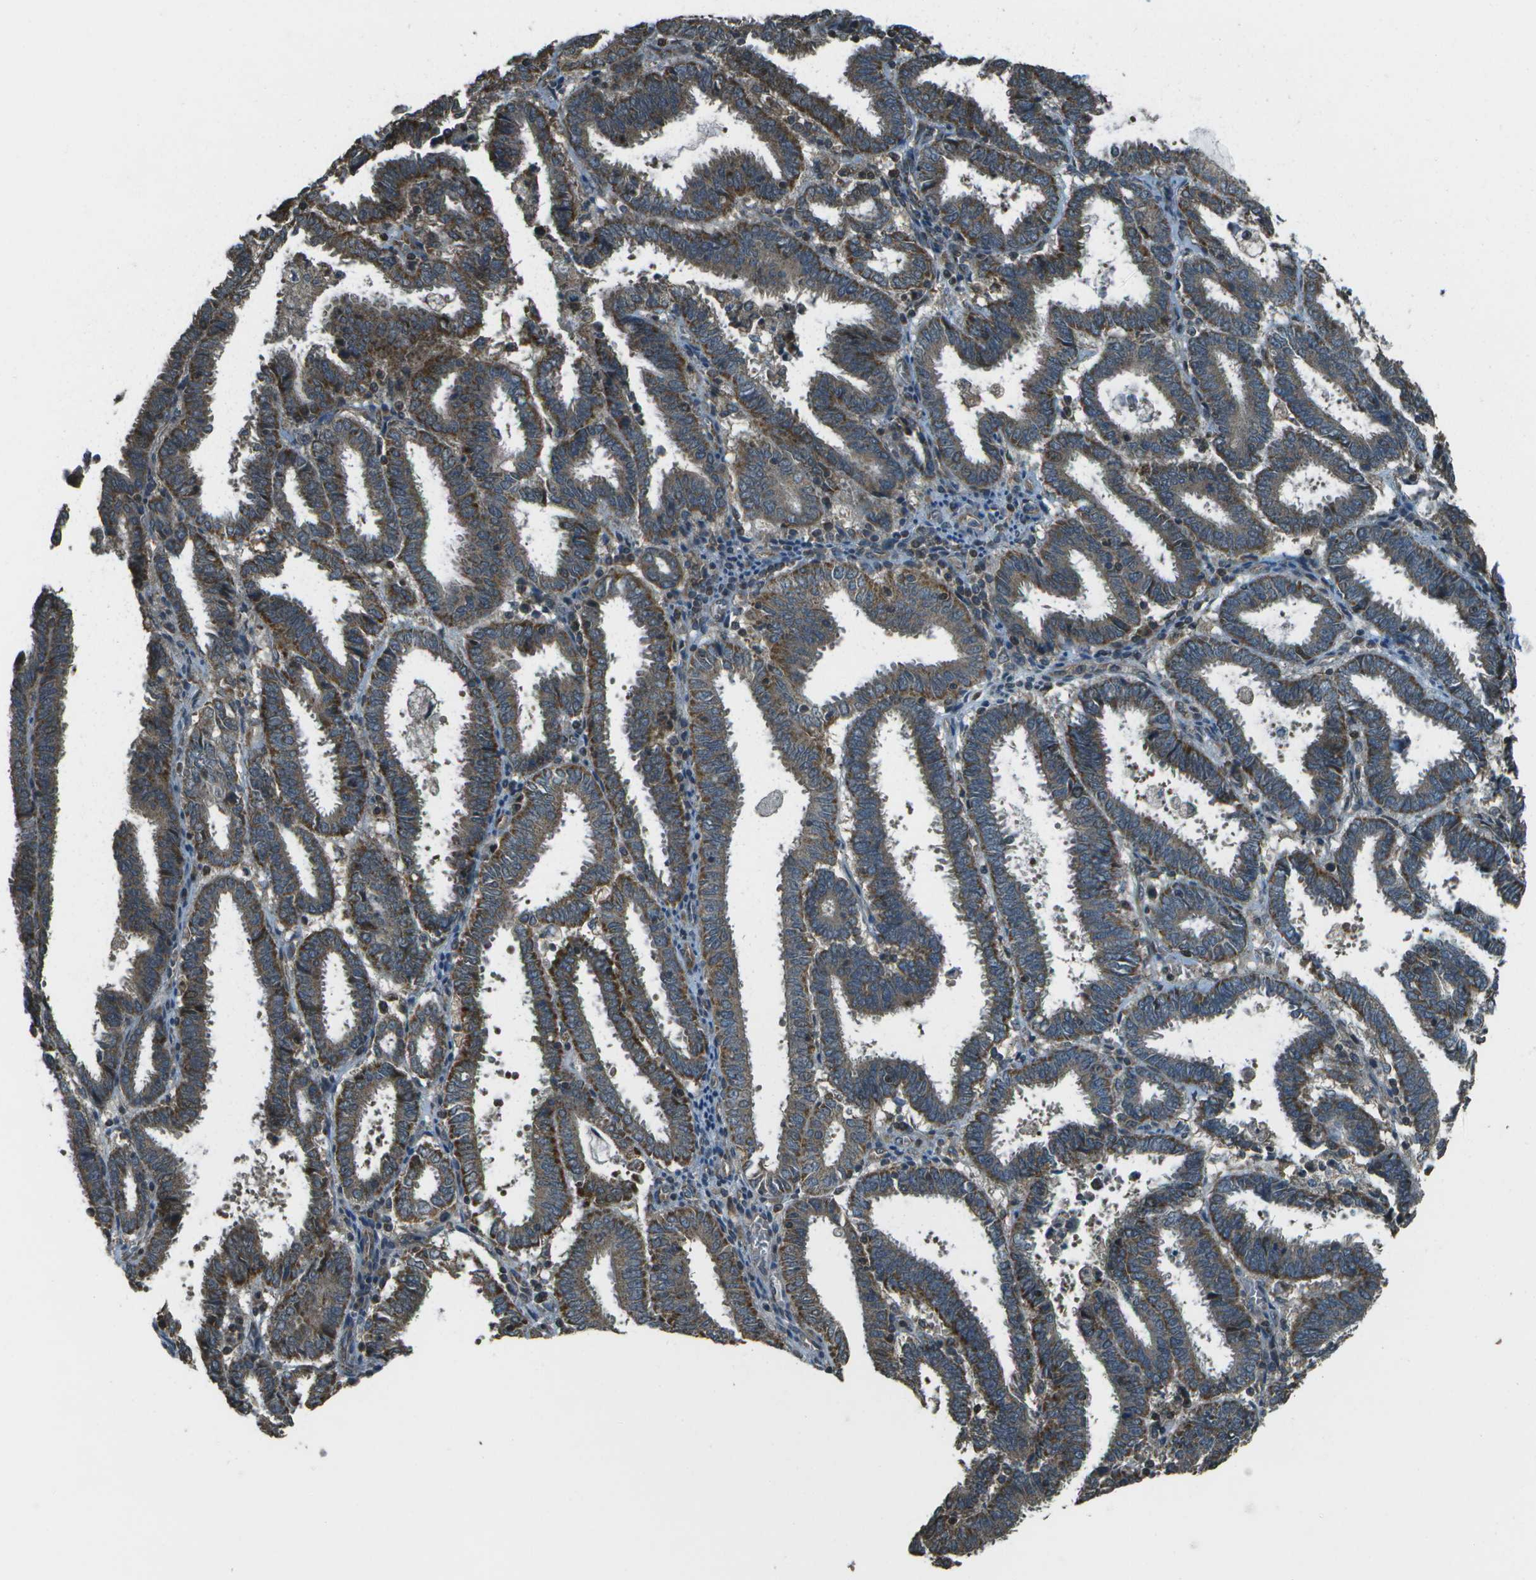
{"staining": {"intensity": "strong", "quantity": ">75%", "location": "cytoplasmic/membranous"}, "tissue": "endometrial cancer", "cell_type": "Tumor cells", "image_type": "cancer", "snomed": [{"axis": "morphology", "description": "Adenocarcinoma, NOS"}, {"axis": "topography", "description": "Uterus"}], "caption": "Strong cytoplasmic/membranous positivity for a protein is present in about >75% of tumor cells of endometrial adenocarcinoma using immunohistochemistry (IHC).", "gene": "PLPBP", "patient": {"sex": "female", "age": 83}}